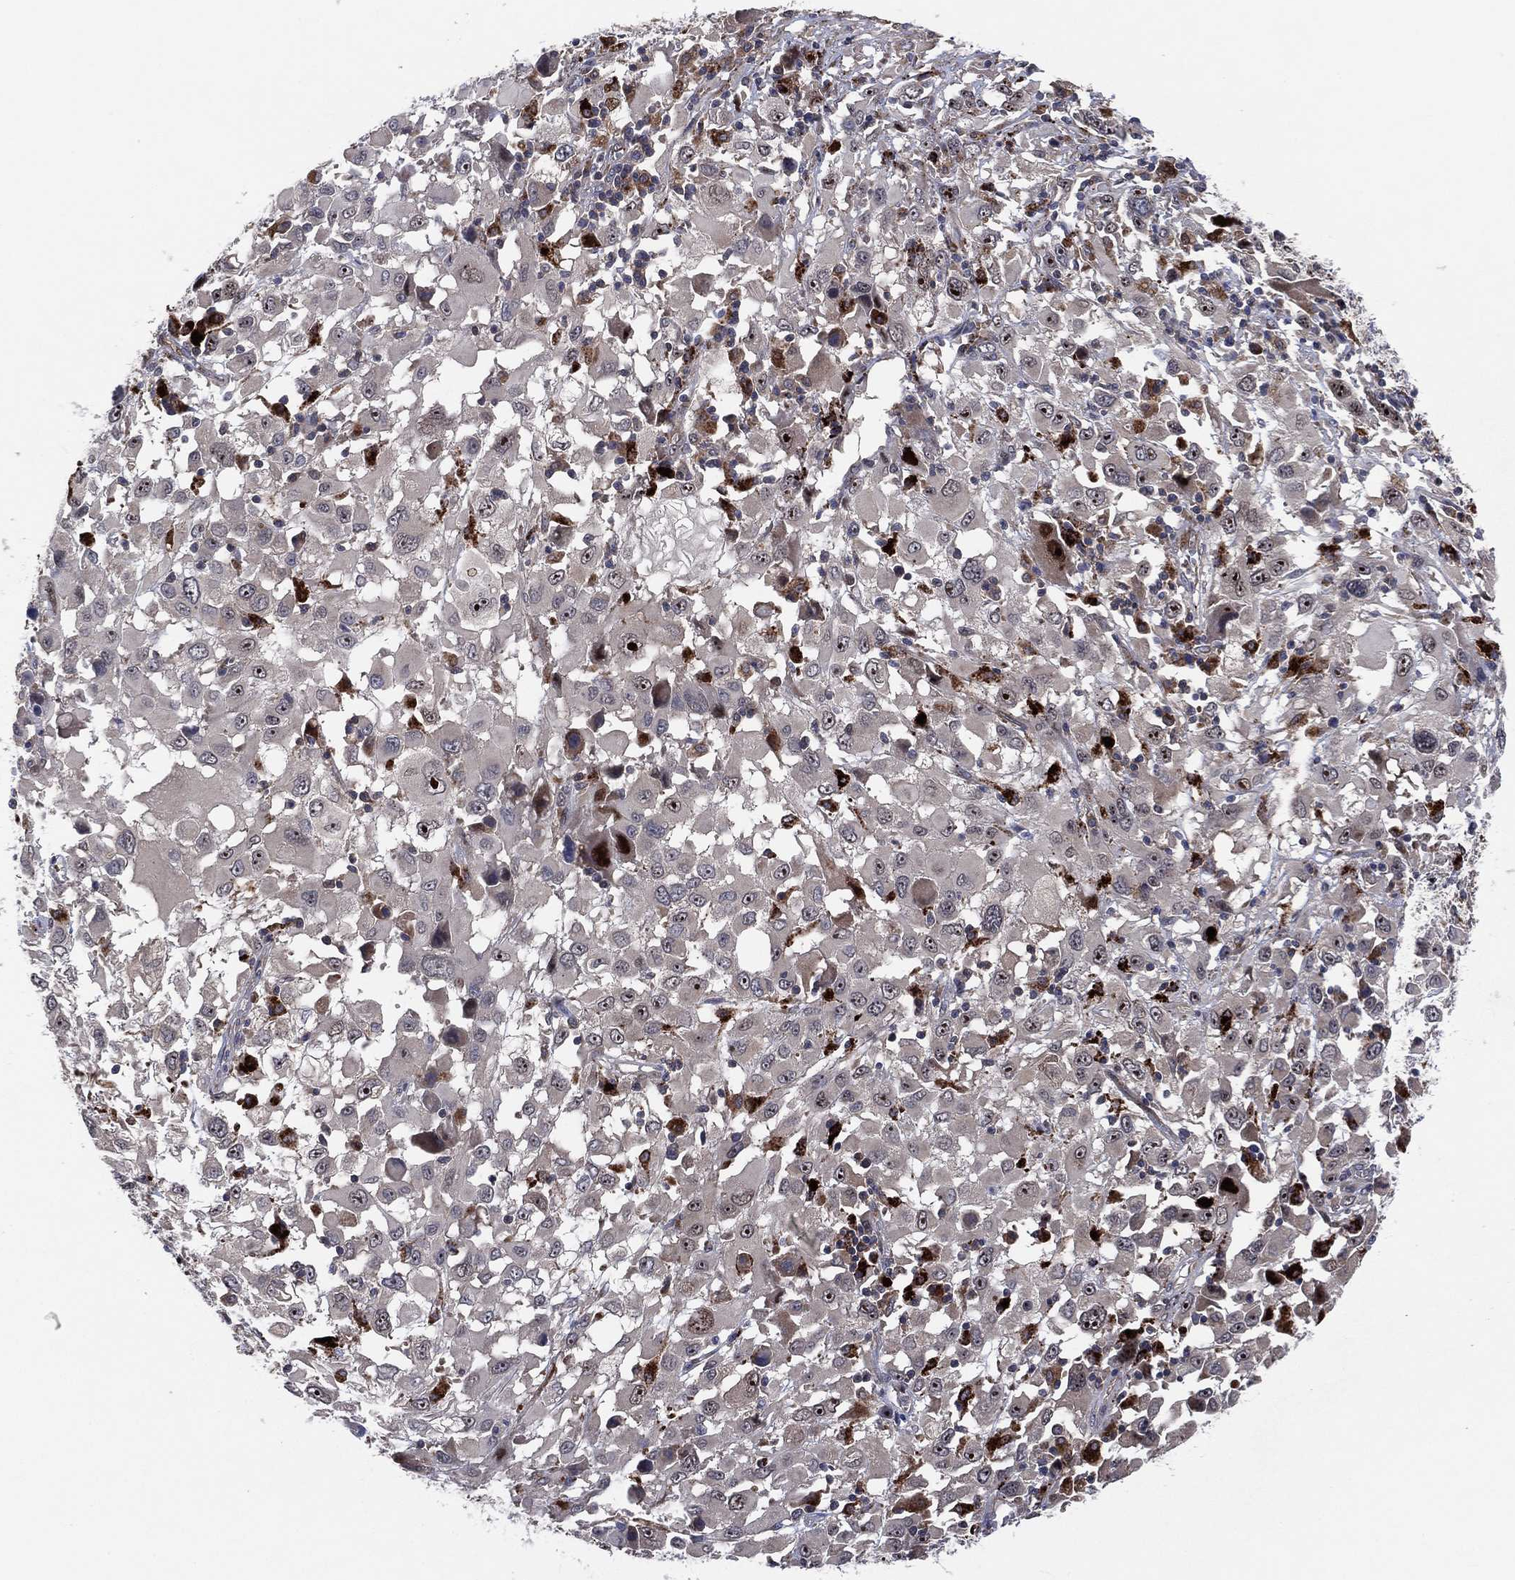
{"staining": {"intensity": "weak", "quantity": "<25%", "location": "cytoplasmic/membranous"}, "tissue": "melanoma", "cell_type": "Tumor cells", "image_type": "cancer", "snomed": [{"axis": "morphology", "description": "Malignant melanoma, Metastatic site"}, {"axis": "topography", "description": "Soft tissue"}], "caption": "Tumor cells show no significant protein positivity in malignant melanoma (metastatic site).", "gene": "FAM104A", "patient": {"sex": "male", "age": 50}}